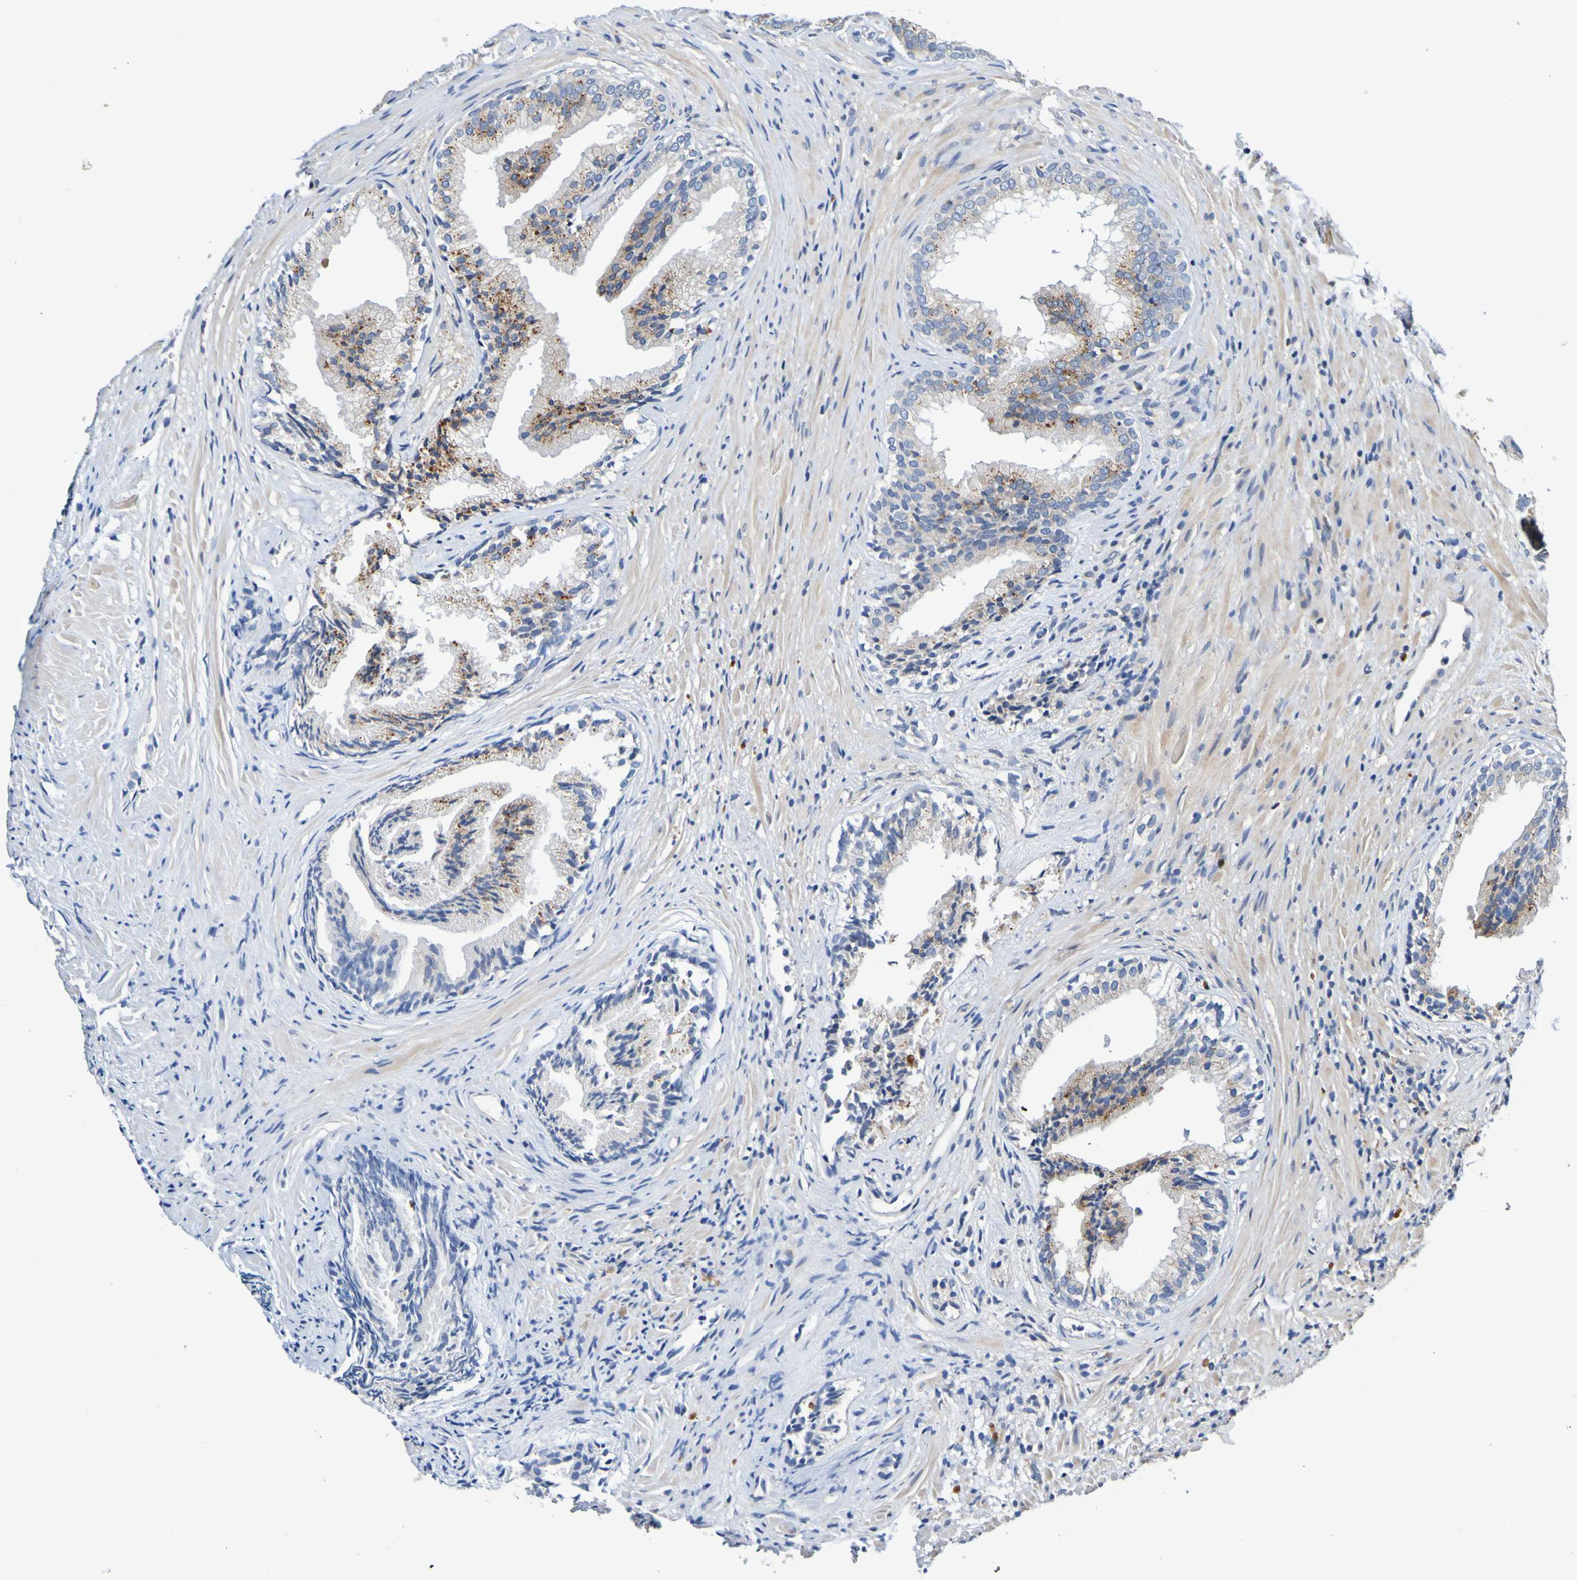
{"staining": {"intensity": "moderate", "quantity": "<25%", "location": "cytoplasmic/membranous"}, "tissue": "prostate", "cell_type": "Glandular cells", "image_type": "normal", "snomed": [{"axis": "morphology", "description": "Normal tissue, NOS"}, {"axis": "topography", "description": "Prostate"}], "caption": "Glandular cells demonstrate moderate cytoplasmic/membranous expression in about <25% of cells in unremarkable prostate.", "gene": "METAP2", "patient": {"sex": "male", "age": 76}}